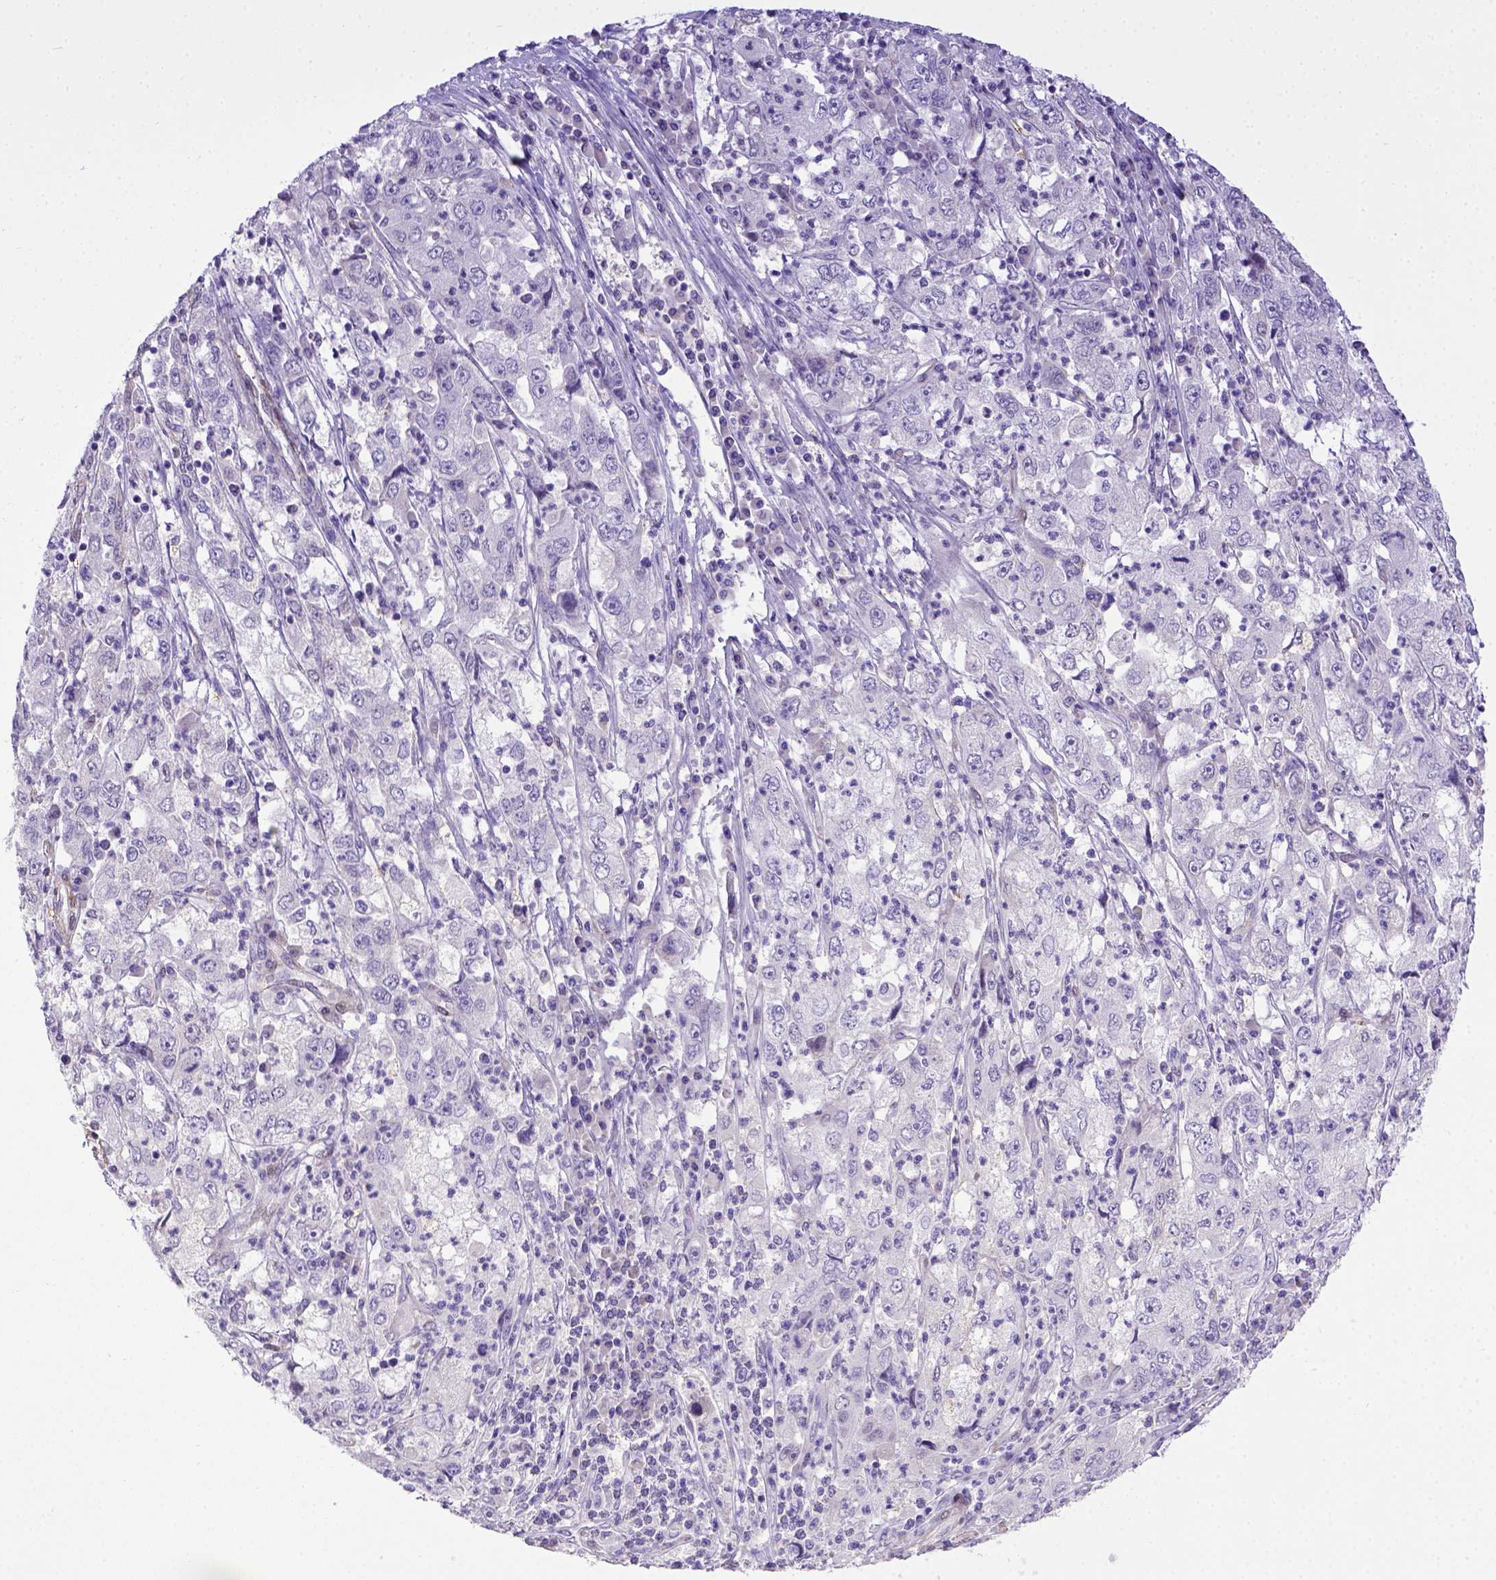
{"staining": {"intensity": "negative", "quantity": "none", "location": "none"}, "tissue": "cervical cancer", "cell_type": "Tumor cells", "image_type": "cancer", "snomed": [{"axis": "morphology", "description": "Squamous cell carcinoma, NOS"}, {"axis": "topography", "description": "Cervix"}], "caption": "IHC histopathology image of neoplastic tissue: cervical cancer stained with DAB (3,3'-diaminobenzidine) demonstrates no significant protein staining in tumor cells.", "gene": "BTN1A1", "patient": {"sex": "female", "age": 36}}